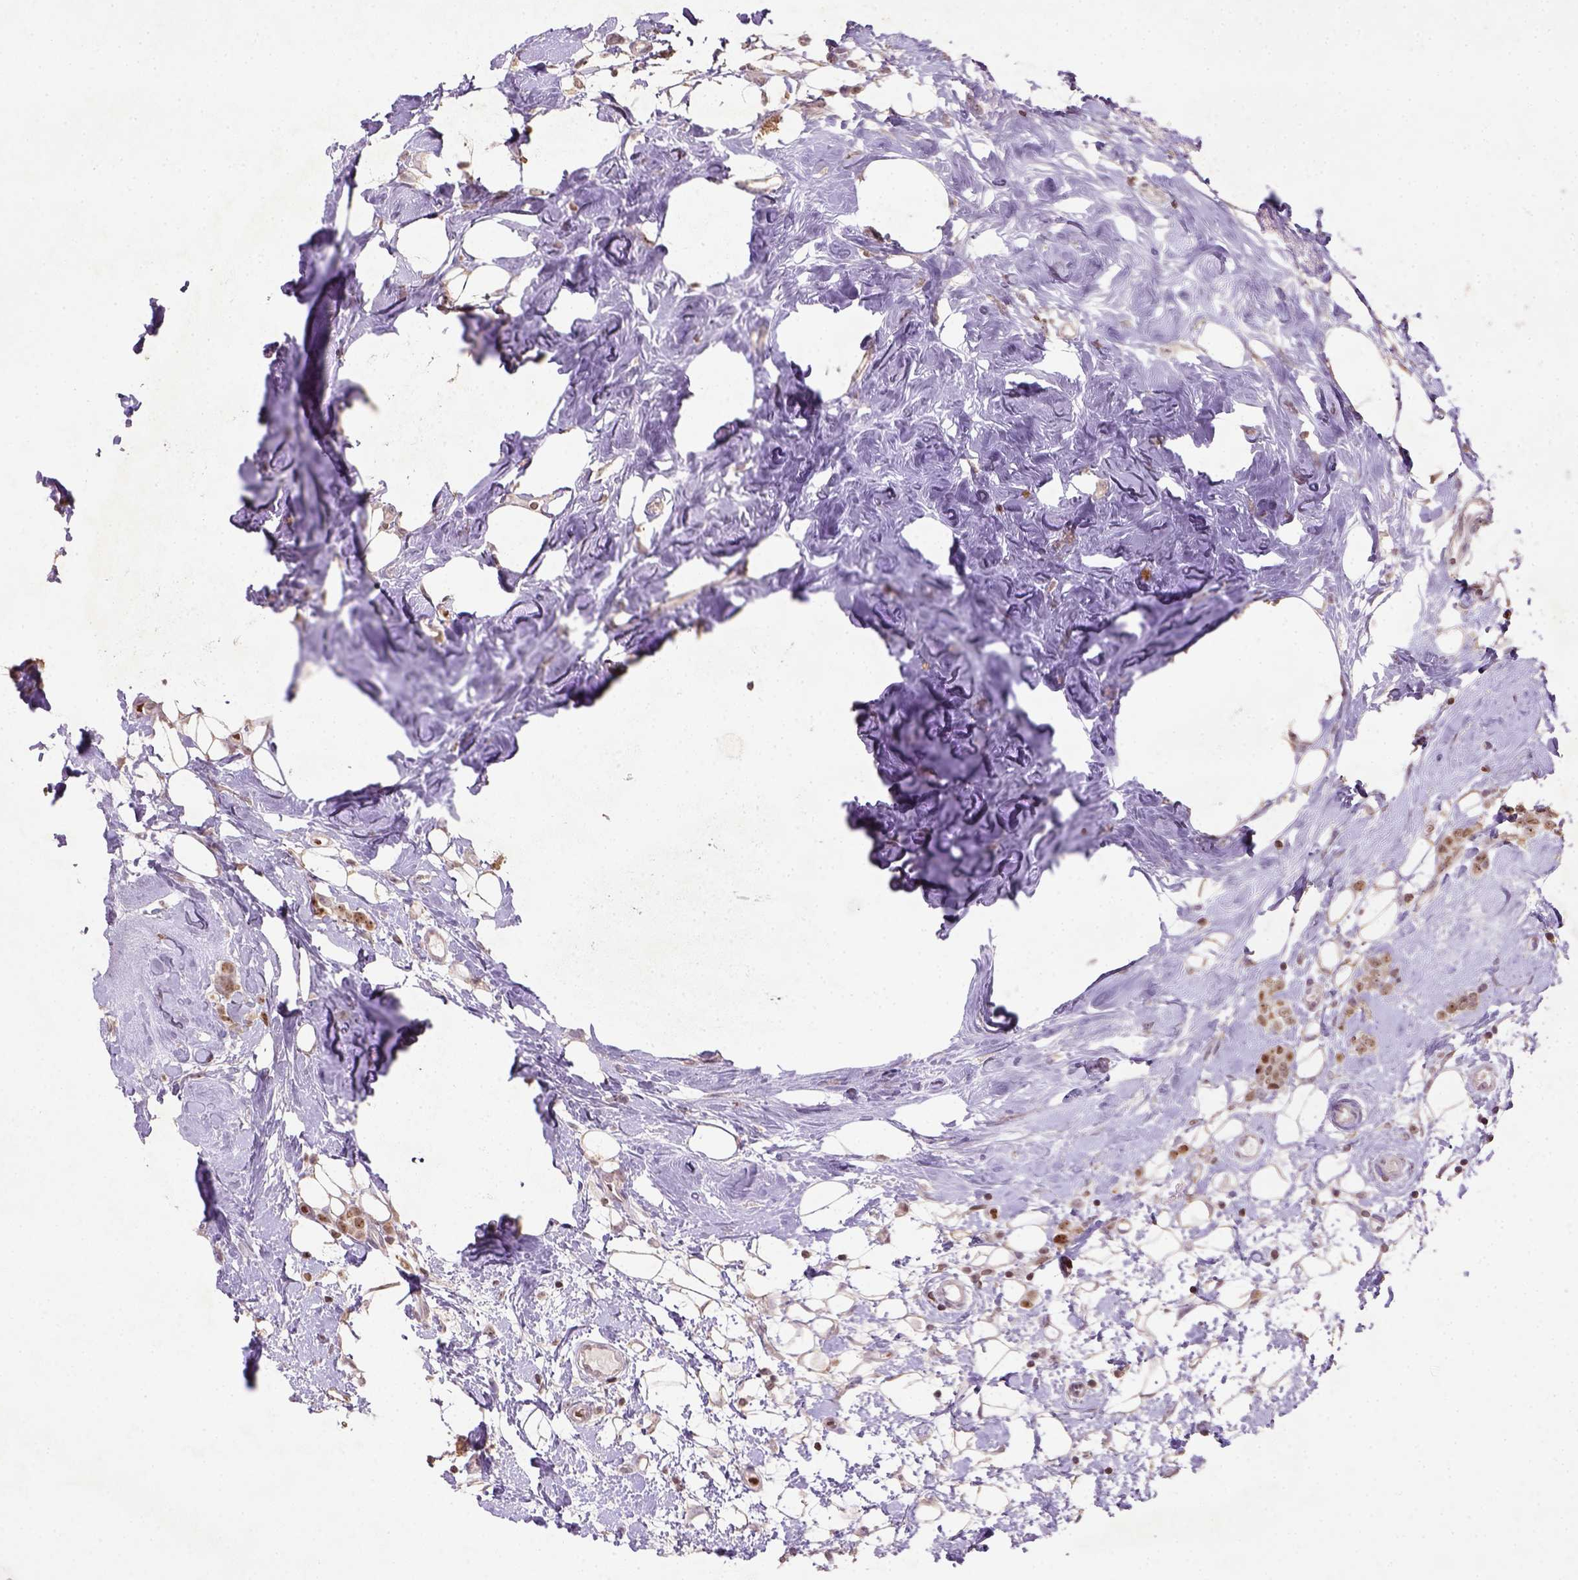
{"staining": {"intensity": "moderate", "quantity": ">75%", "location": "nuclear"}, "tissue": "breast cancer", "cell_type": "Tumor cells", "image_type": "cancer", "snomed": [{"axis": "morphology", "description": "Lobular carcinoma"}, {"axis": "topography", "description": "Breast"}], "caption": "A histopathology image of lobular carcinoma (breast) stained for a protein reveals moderate nuclear brown staining in tumor cells.", "gene": "NUDT3", "patient": {"sex": "female", "age": 49}}